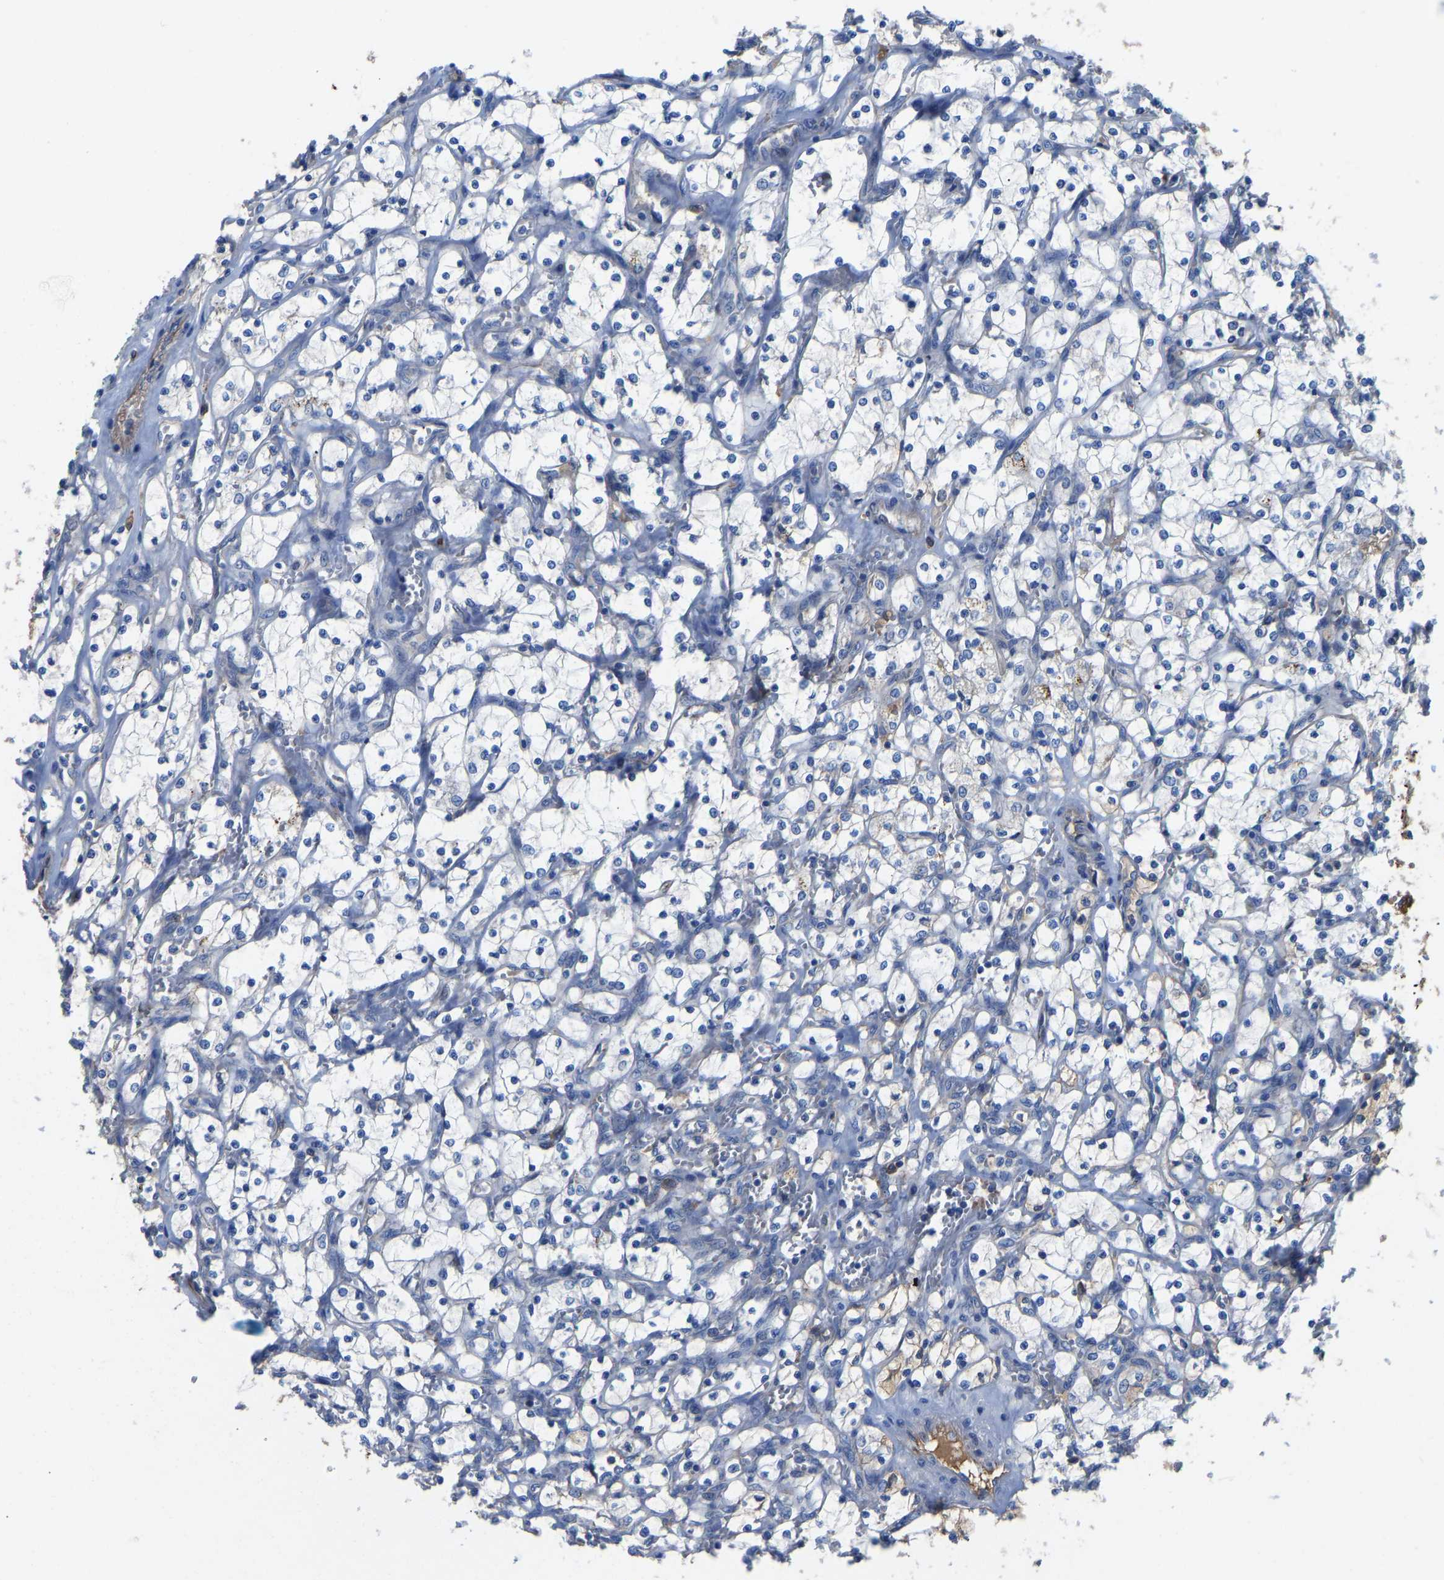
{"staining": {"intensity": "negative", "quantity": "none", "location": "none"}, "tissue": "renal cancer", "cell_type": "Tumor cells", "image_type": "cancer", "snomed": [{"axis": "morphology", "description": "Adenocarcinoma, NOS"}, {"axis": "topography", "description": "Kidney"}], "caption": "Tumor cells show no significant protein positivity in adenocarcinoma (renal).", "gene": "HSPG2", "patient": {"sex": "female", "age": 69}}